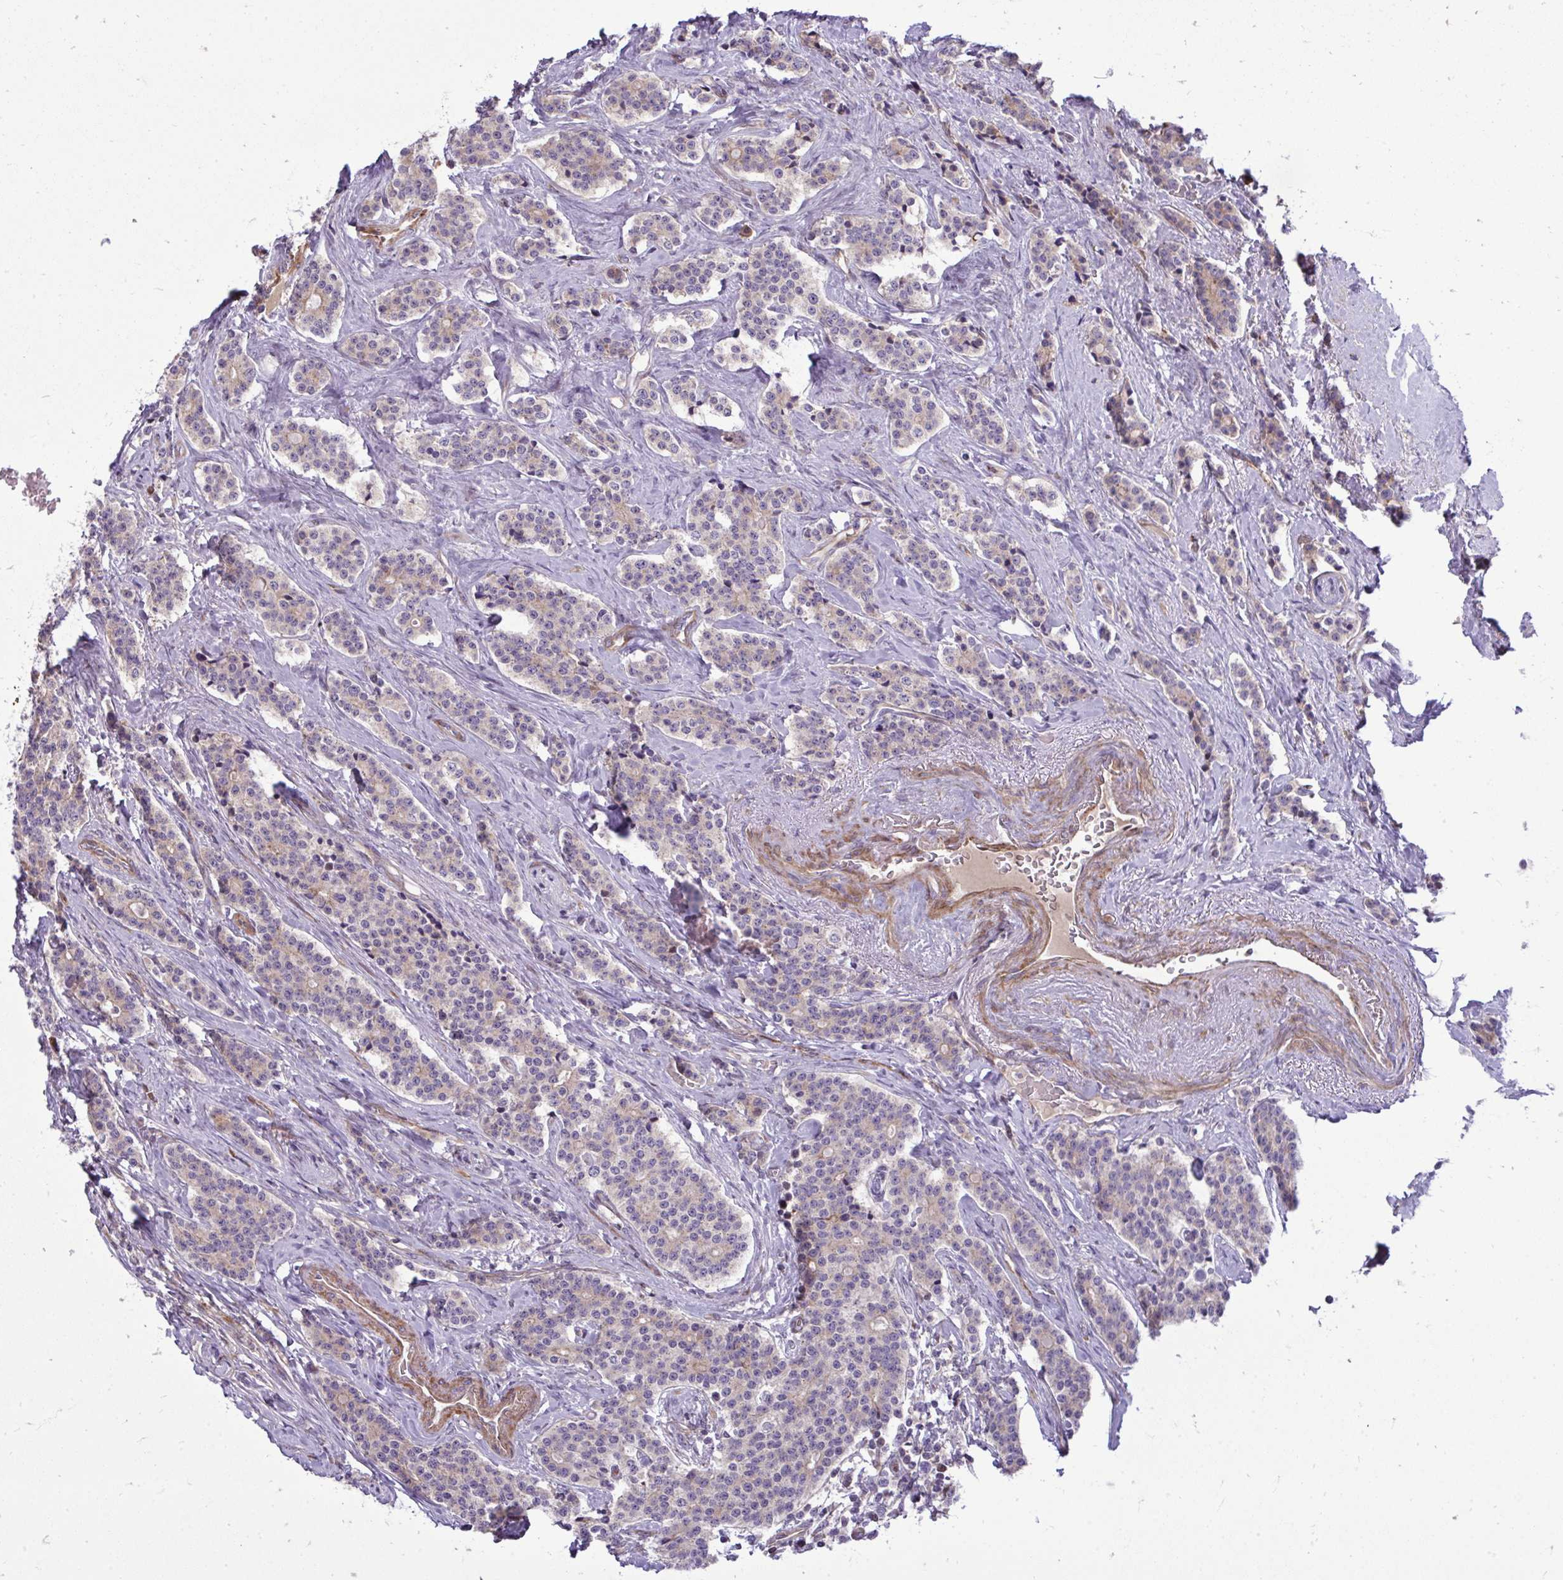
{"staining": {"intensity": "moderate", "quantity": "<25%", "location": "cytoplasmic/membranous"}, "tissue": "carcinoid", "cell_type": "Tumor cells", "image_type": "cancer", "snomed": [{"axis": "morphology", "description": "Carcinoid, malignant, NOS"}, {"axis": "topography", "description": "Small intestine"}], "caption": "This is an image of immunohistochemistry staining of carcinoid (malignant), which shows moderate positivity in the cytoplasmic/membranous of tumor cells.", "gene": "ZSCAN9", "patient": {"sex": "female", "age": 73}}